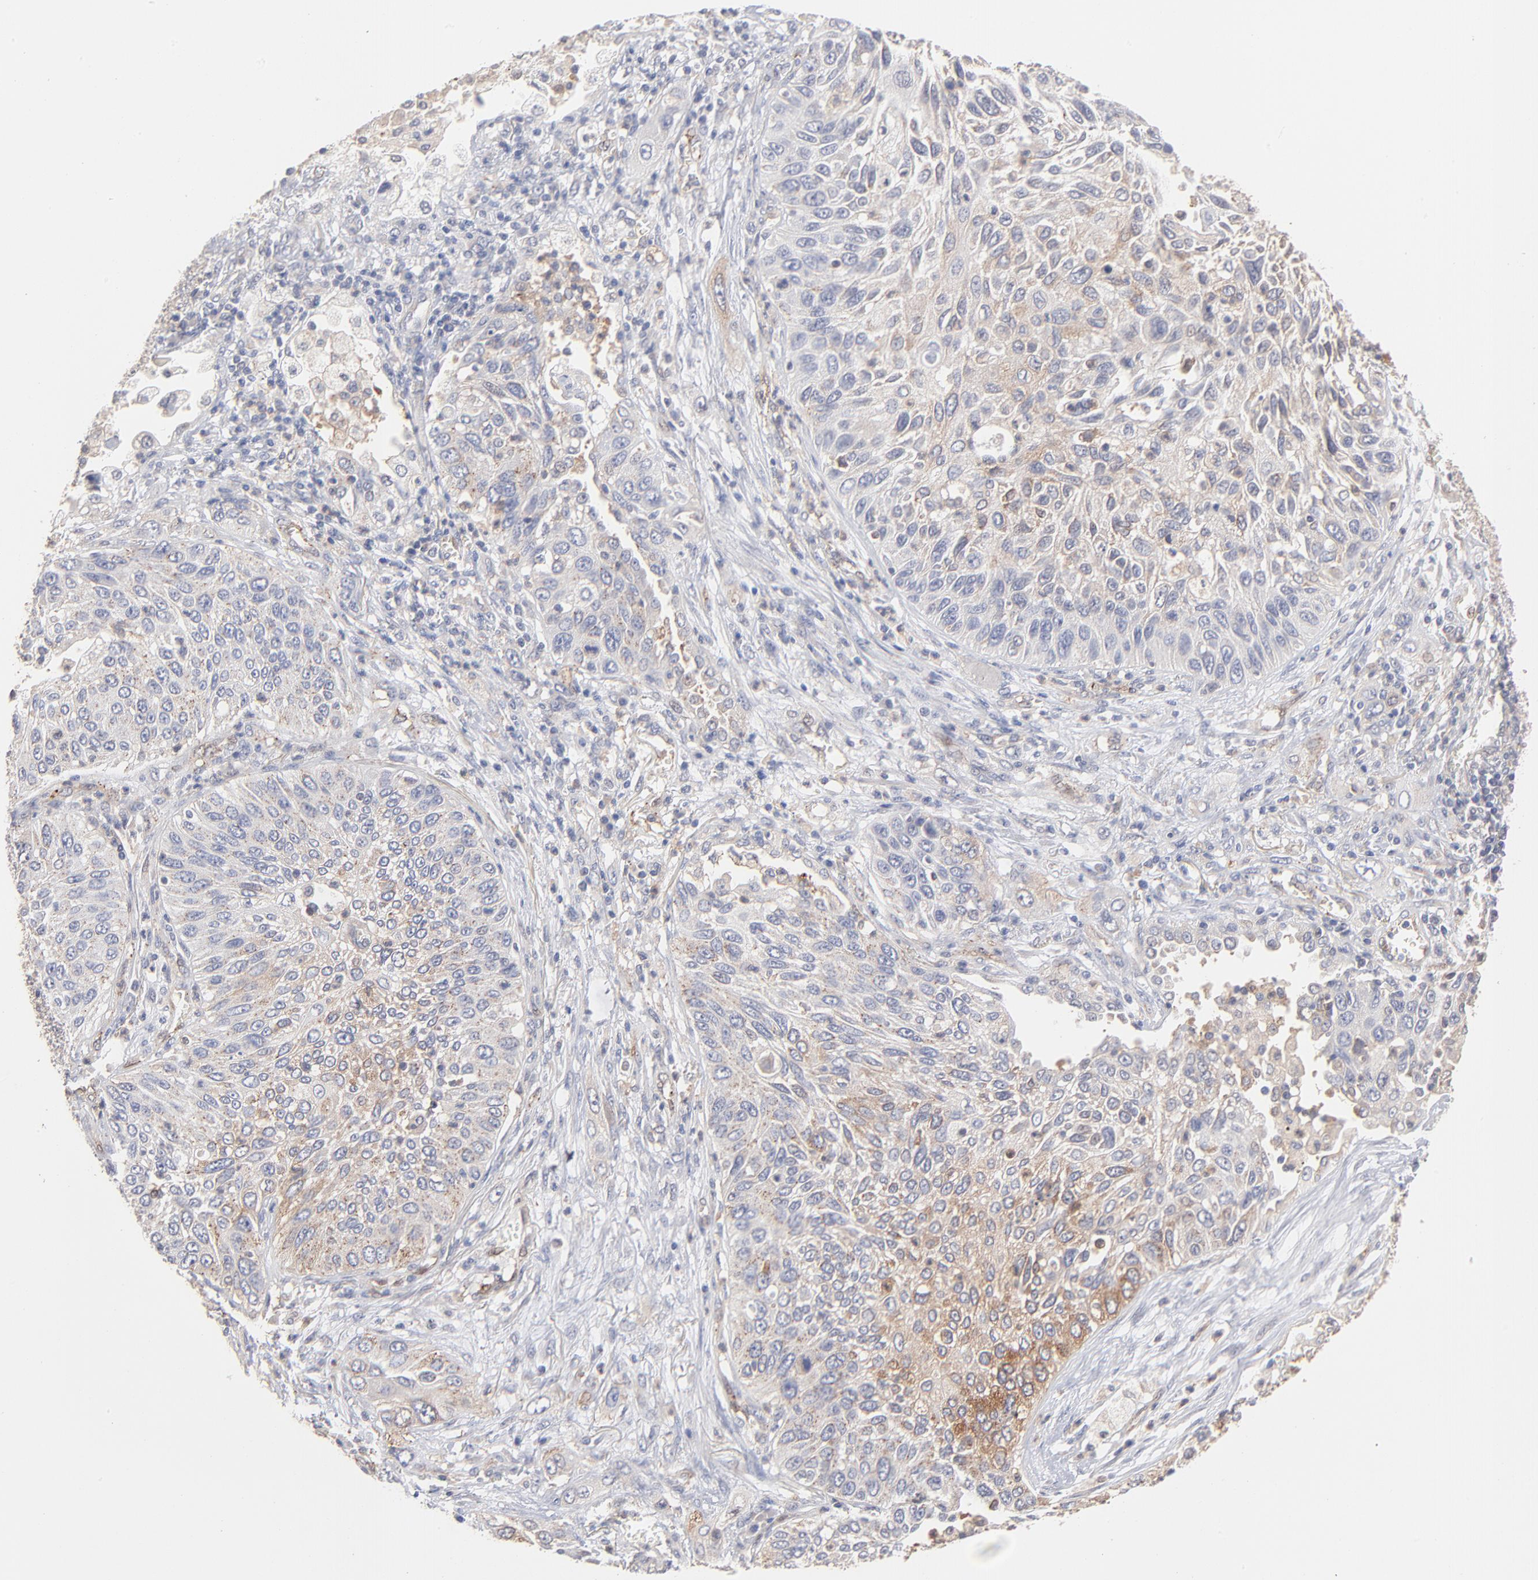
{"staining": {"intensity": "weak", "quantity": ">75%", "location": "cytoplasmic/membranous"}, "tissue": "lung cancer", "cell_type": "Tumor cells", "image_type": "cancer", "snomed": [{"axis": "morphology", "description": "Squamous cell carcinoma, NOS"}, {"axis": "topography", "description": "Lung"}], "caption": "Lung cancer stained with DAB (3,3'-diaminobenzidine) immunohistochemistry (IHC) demonstrates low levels of weak cytoplasmic/membranous expression in approximately >75% of tumor cells.", "gene": "IVNS1ABP", "patient": {"sex": "female", "age": 76}}